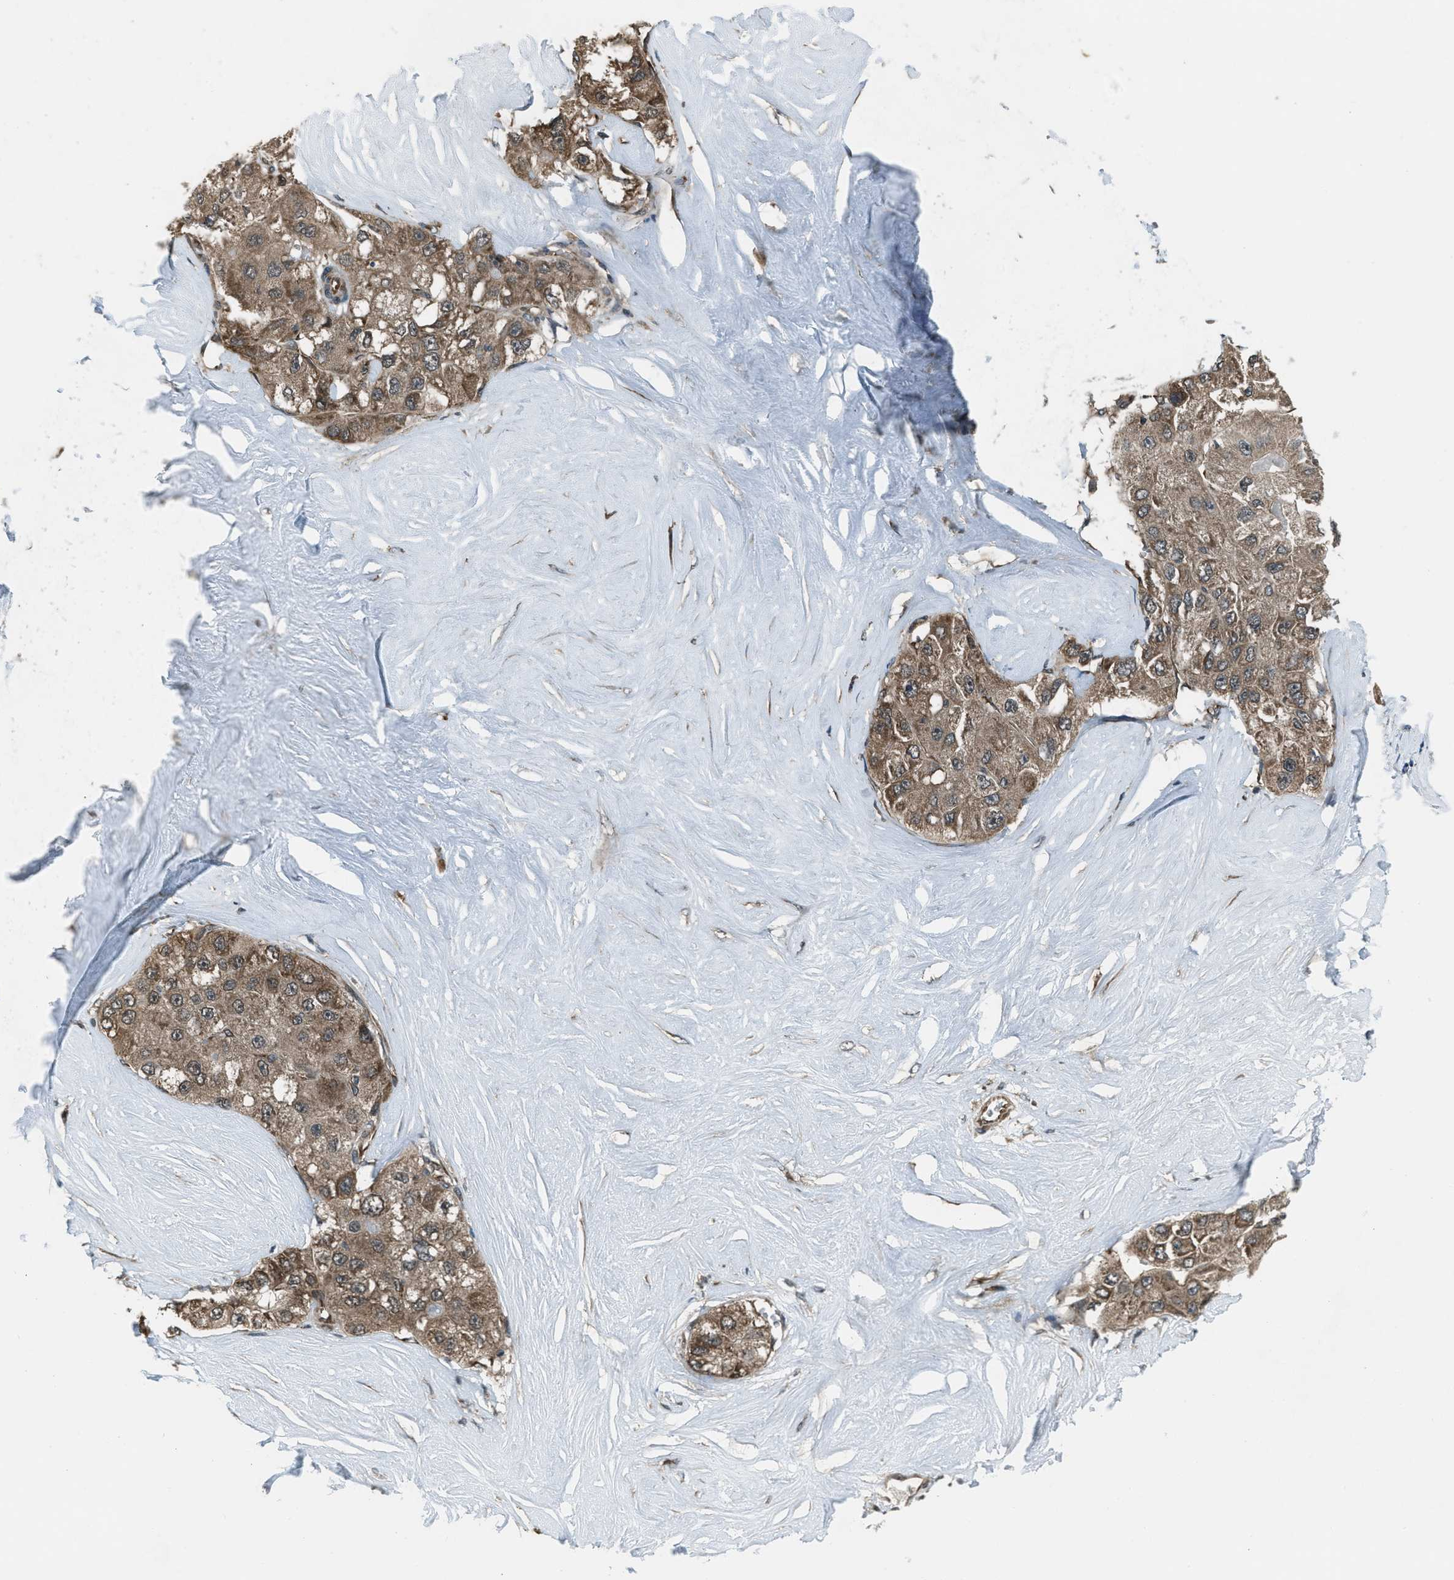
{"staining": {"intensity": "moderate", "quantity": ">75%", "location": "cytoplasmic/membranous"}, "tissue": "liver cancer", "cell_type": "Tumor cells", "image_type": "cancer", "snomed": [{"axis": "morphology", "description": "Carcinoma, Hepatocellular, NOS"}, {"axis": "topography", "description": "Liver"}], "caption": "Liver hepatocellular carcinoma stained with immunohistochemistry (IHC) demonstrates moderate cytoplasmic/membranous staining in about >75% of tumor cells.", "gene": "ASAP2", "patient": {"sex": "male", "age": 80}}